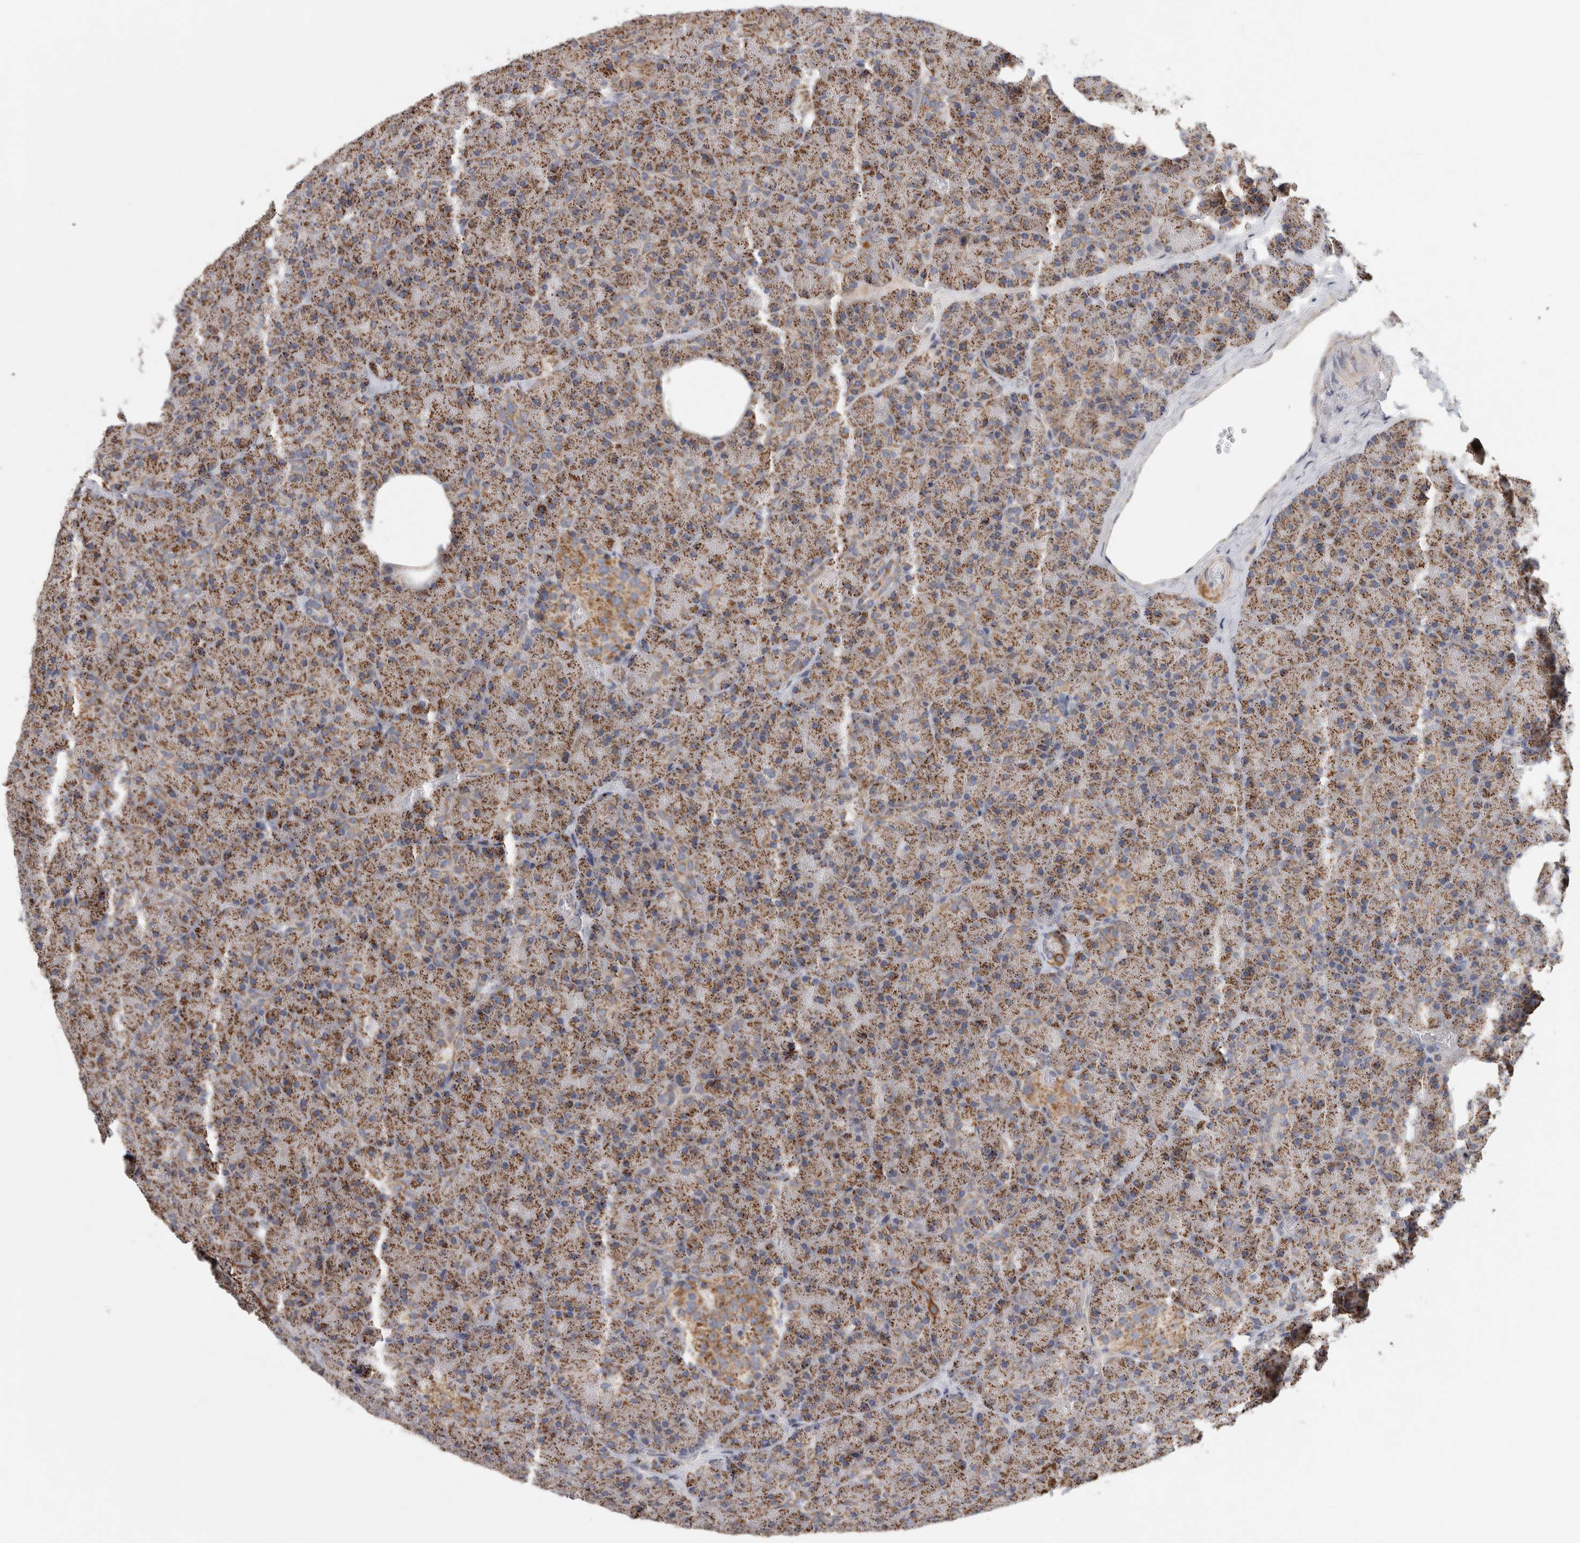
{"staining": {"intensity": "moderate", "quantity": ">75%", "location": "cytoplasmic/membranous"}, "tissue": "pancreas", "cell_type": "Exocrine glandular cells", "image_type": "normal", "snomed": [{"axis": "morphology", "description": "Normal tissue, NOS"}, {"axis": "morphology", "description": "Carcinoid, malignant, NOS"}, {"axis": "topography", "description": "Pancreas"}], "caption": "Pancreas stained with IHC demonstrates moderate cytoplasmic/membranous expression in approximately >75% of exocrine glandular cells. The protein is shown in brown color, while the nuclei are stained blue.", "gene": "ST8SIA1", "patient": {"sex": "female", "age": 35}}